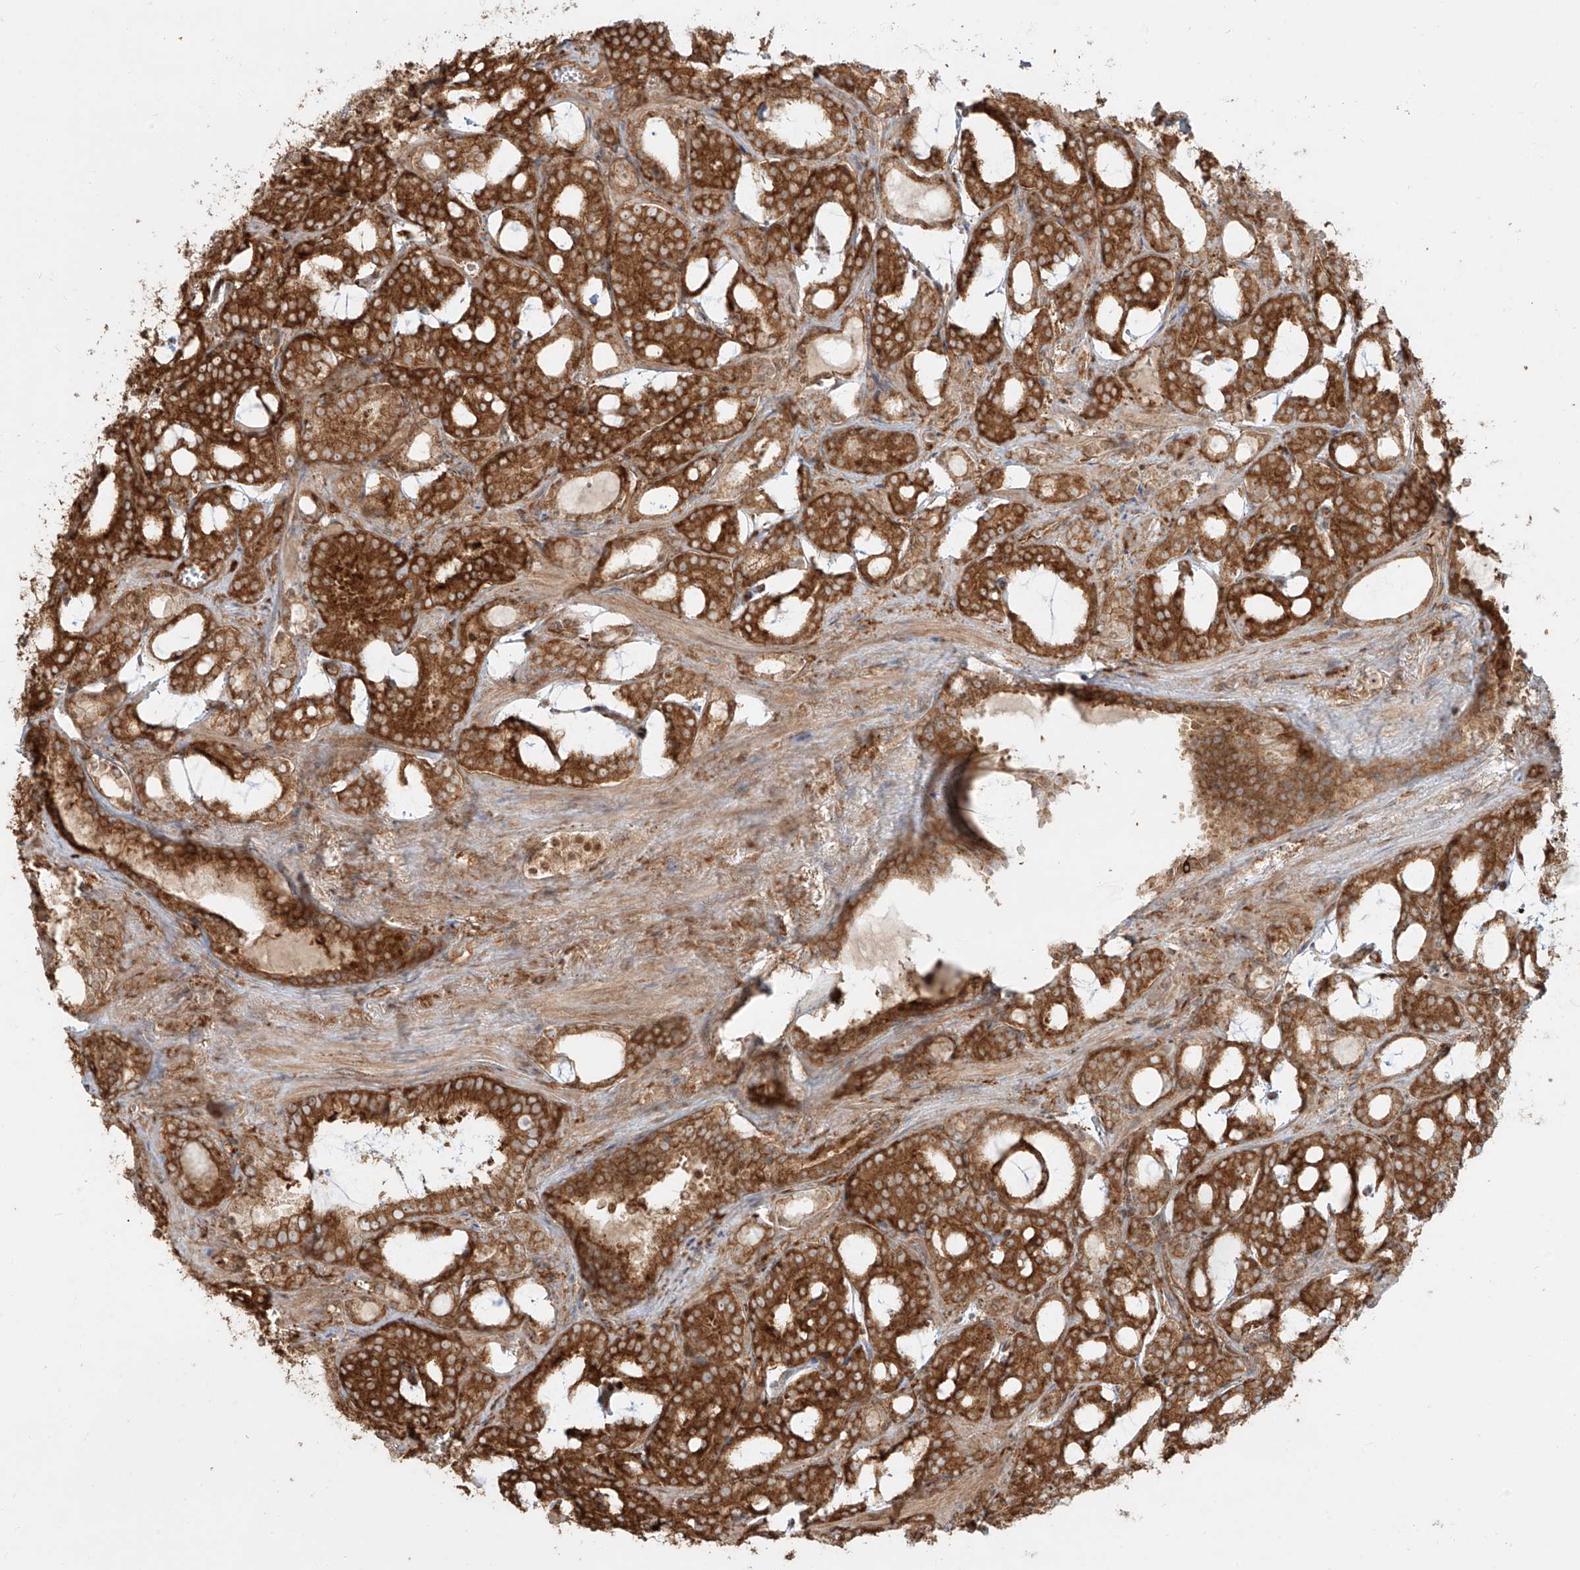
{"staining": {"intensity": "strong", "quantity": ">75%", "location": "cytoplasmic/membranous"}, "tissue": "prostate cancer", "cell_type": "Tumor cells", "image_type": "cancer", "snomed": [{"axis": "morphology", "description": "Adenocarcinoma, High grade"}, {"axis": "topography", "description": "Prostate and seminal vesicle, NOS"}], "caption": "DAB immunohistochemical staining of human prostate high-grade adenocarcinoma displays strong cytoplasmic/membranous protein expression in approximately >75% of tumor cells.", "gene": "SNX9", "patient": {"sex": "male", "age": 67}}